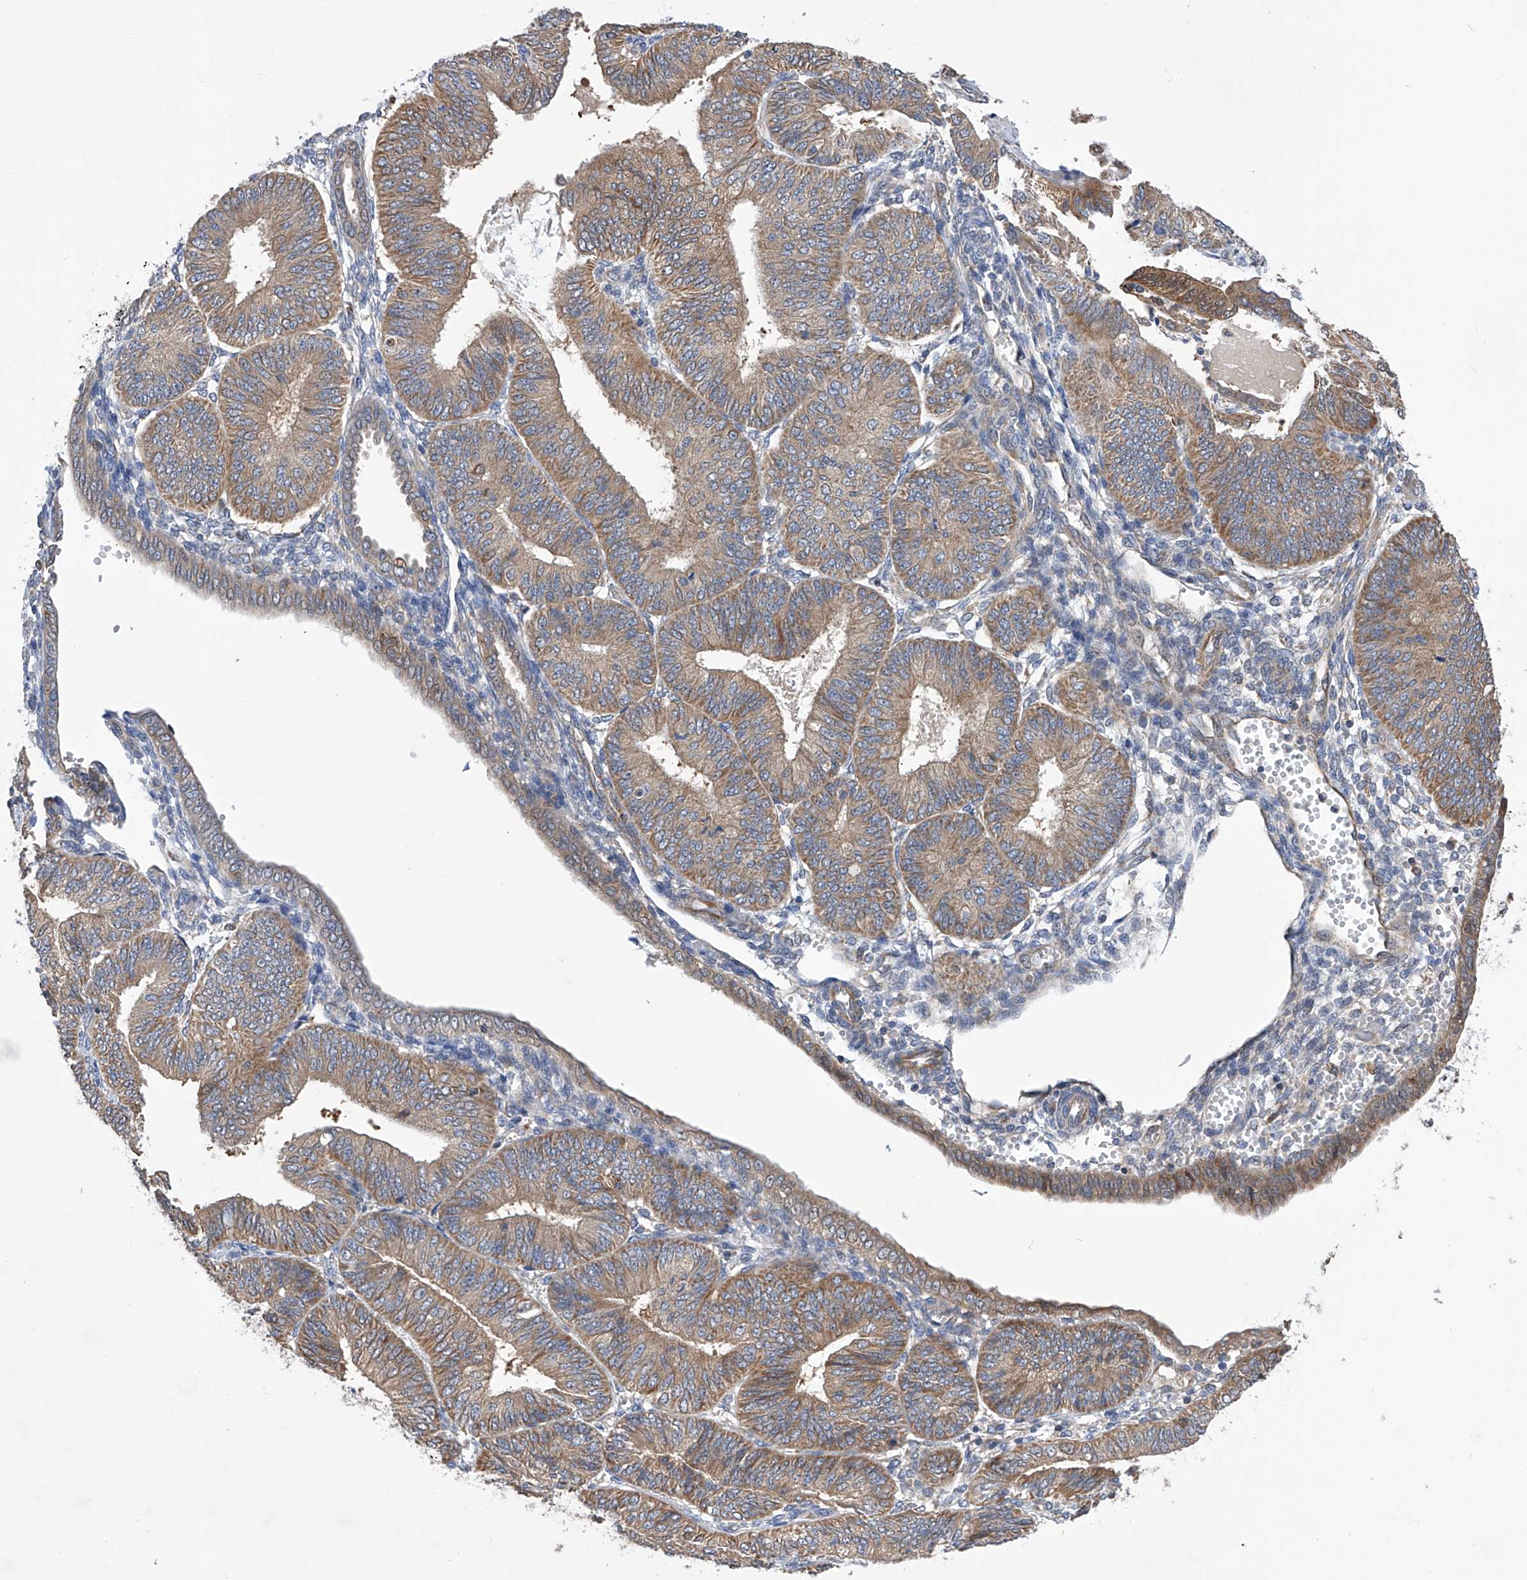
{"staining": {"intensity": "moderate", "quantity": ">75%", "location": "cytoplasmic/membranous"}, "tissue": "endometrial cancer", "cell_type": "Tumor cells", "image_type": "cancer", "snomed": [{"axis": "morphology", "description": "Adenocarcinoma, NOS"}, {"axis": "topography", "description": "Endometrium"}], "caption": "Immunohistochemical staining of human endometrial adenocarcinoma demonstrates medium levels of moderate cytoplasmic/membranous protein staining in about >75% of tumor cells. (DAB (3,3'-diaminobenzidine) IHC with brightfield microscopy, high magnification).", "gene": "SPATA20", "patient": {"sex": "female", "age": 58}}